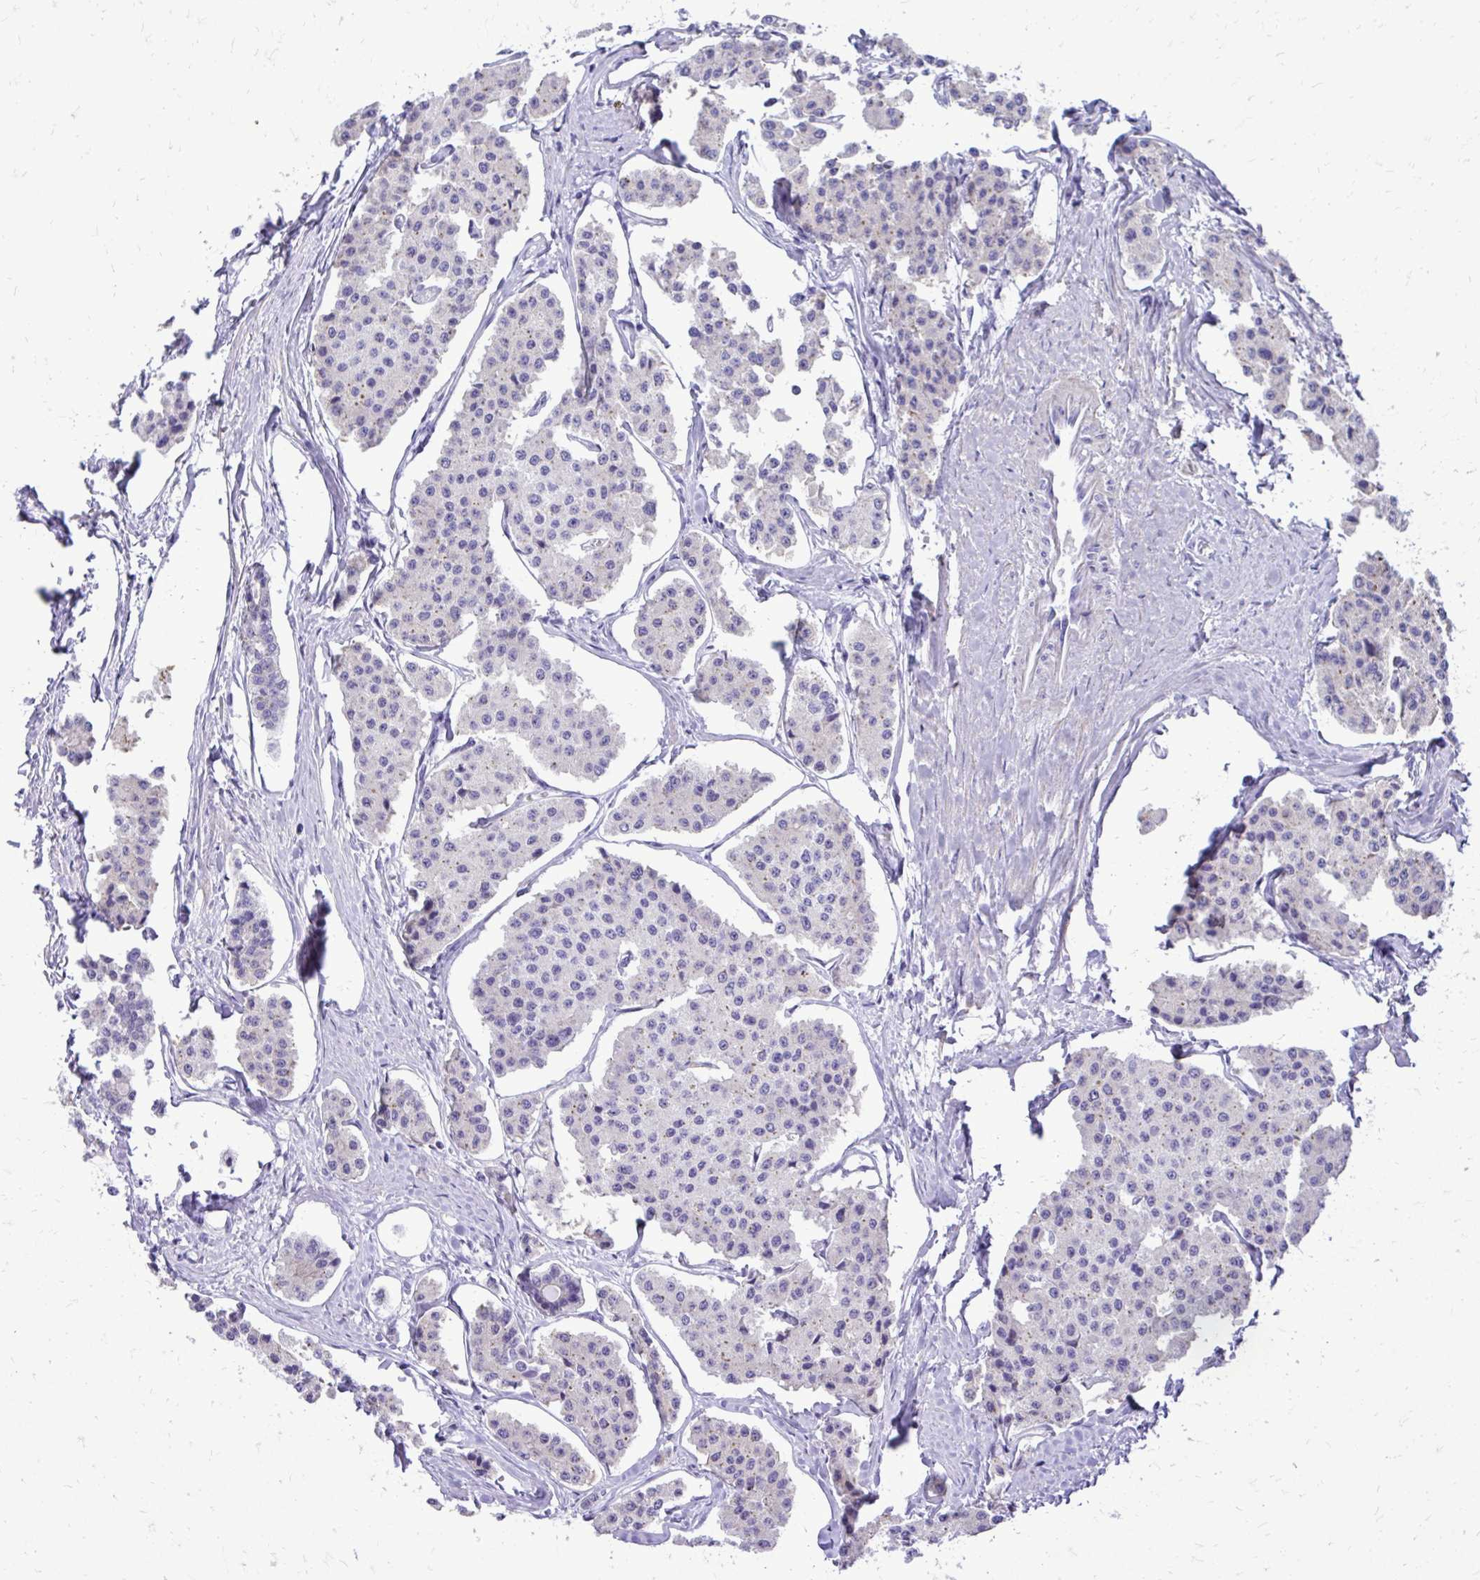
{"staining": {"intensity": "negative", "quantity": "none", "location": "none"}, "tissue": "carcinoid", "cell_type": "Tumor cells", "image_type": "cancer", "snomed": [{"axis": "morphology", "description": "Carcinoid, malignant, NOS"}, {"axis": "topography", "description": "Small intestine"}], "caption": "Carcinoid was stained to show a protein in brown. There is no significant expression in tumor cells.", "gene": "PELI3", "patient": {"sex": "female", "age": 65}}